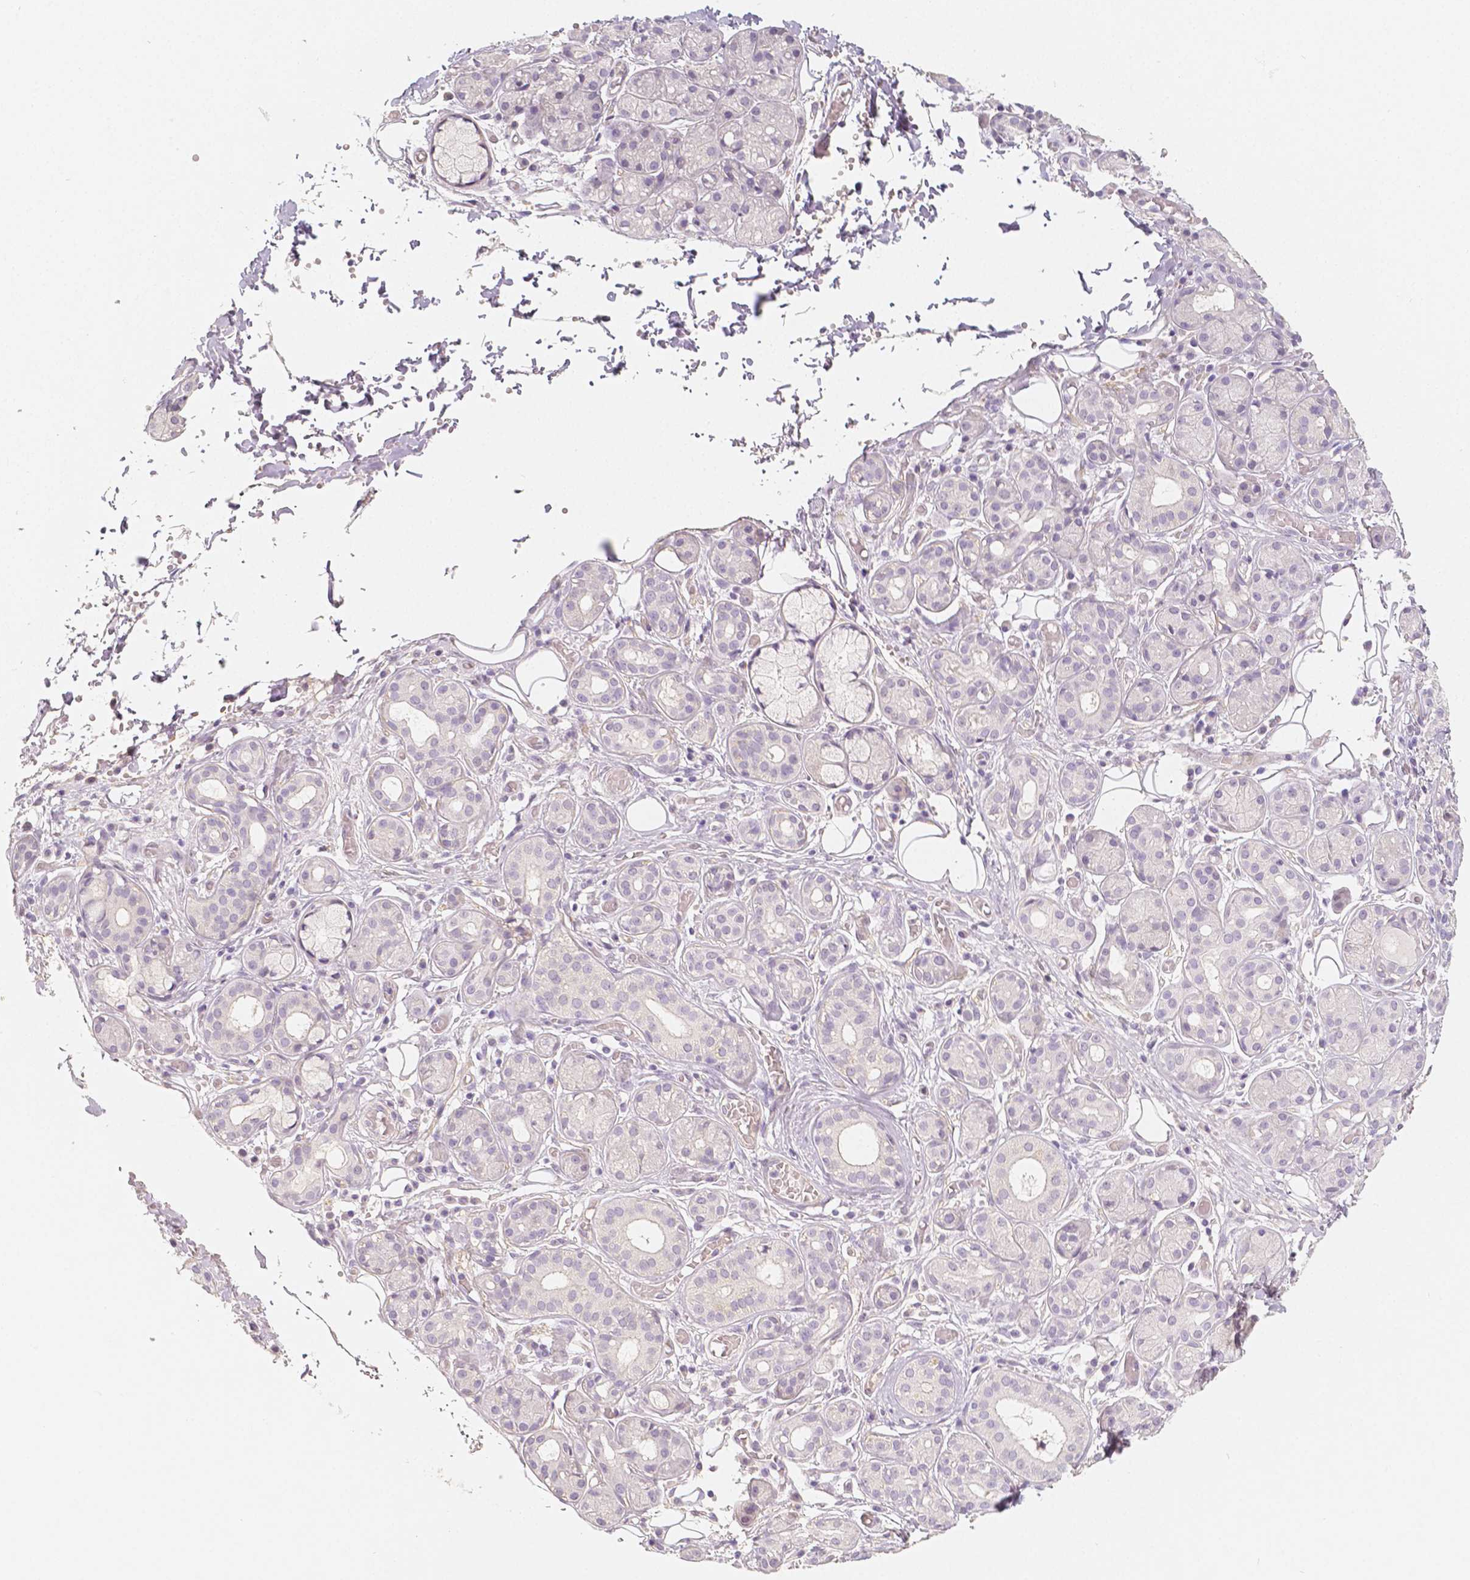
{"staining": {"intensity": "negative", "quantity": "none", "location": "none"}, "tissue": "salivary gland", "cell_type": "Glandular cells", "image_type": "normal", "snomed": [{"axis": "morphology", "description": "Normal tissue, NOS"}, {"axis": "topography", "description": "Salivary gland"}, {"axis": "topography", "description": "Peripheral nerve tissue"}], "caption": "Immunohistochemical staining of benign human salivary gland exhibits no significant positivity in glandular cells.", "gene": "THY1", "patient": {"sex": "male", "age": 71}}